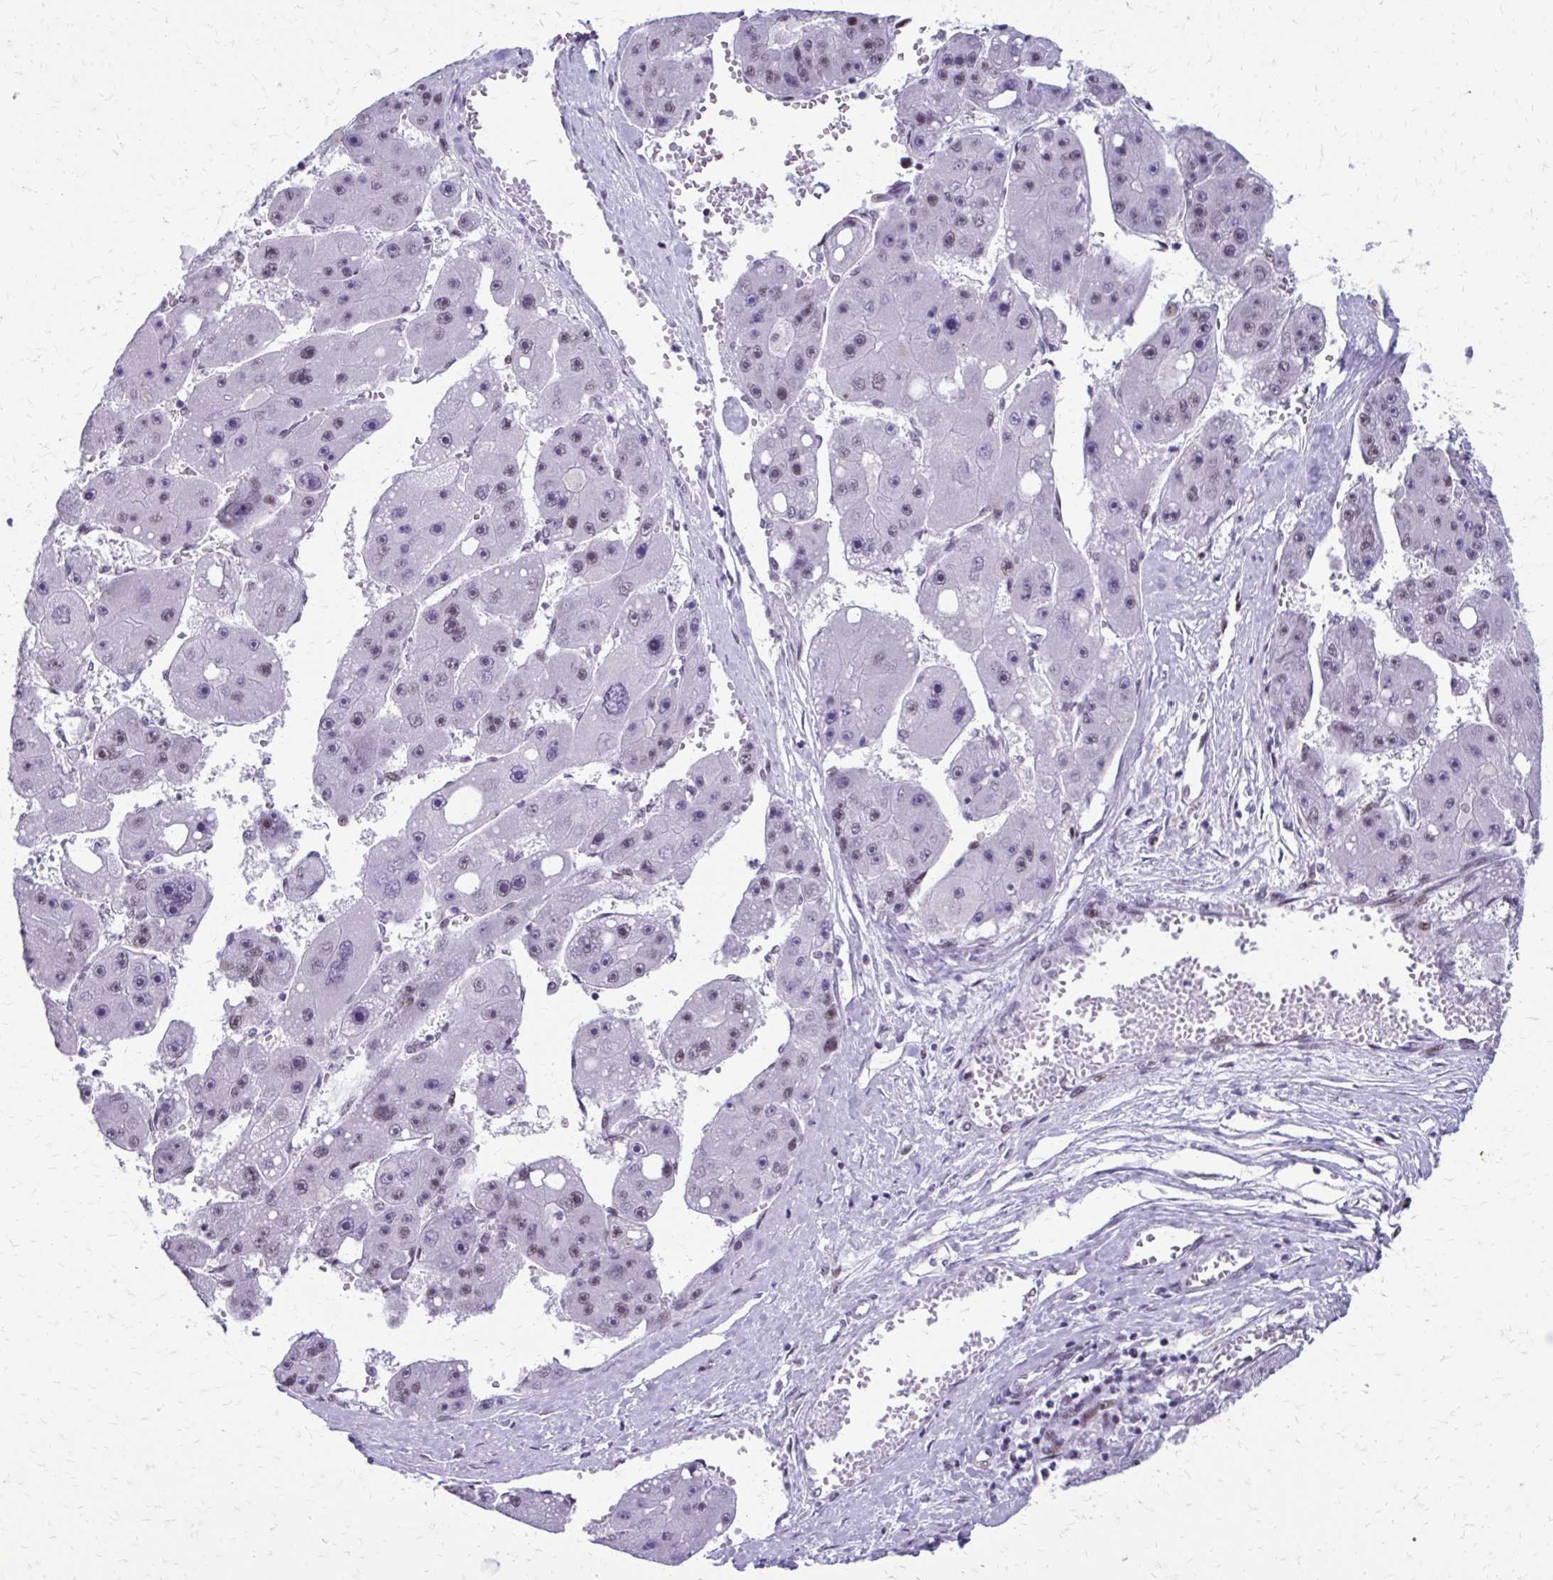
{"staining": {"intensity": "negative", "quantity": "none", "location": "none"}, "tissue": "liver cancer", "cell_type": "Tumor cells", "image_type": "cancer", "snomed": [{"axis": "morphology", "description": "Carcinoma, Hepatocellular, NOS"}, {"axis": "topography", "description": "Liver"}], "caption": "Tumor cells are negative for brown protein staining in liver cancer. (Brightfield microscopy of DAB (3,3'-diaminobenzidine) IHC at high magnification).", "gene": "SS18", "patient": {"sex": "female", "age": 61}}